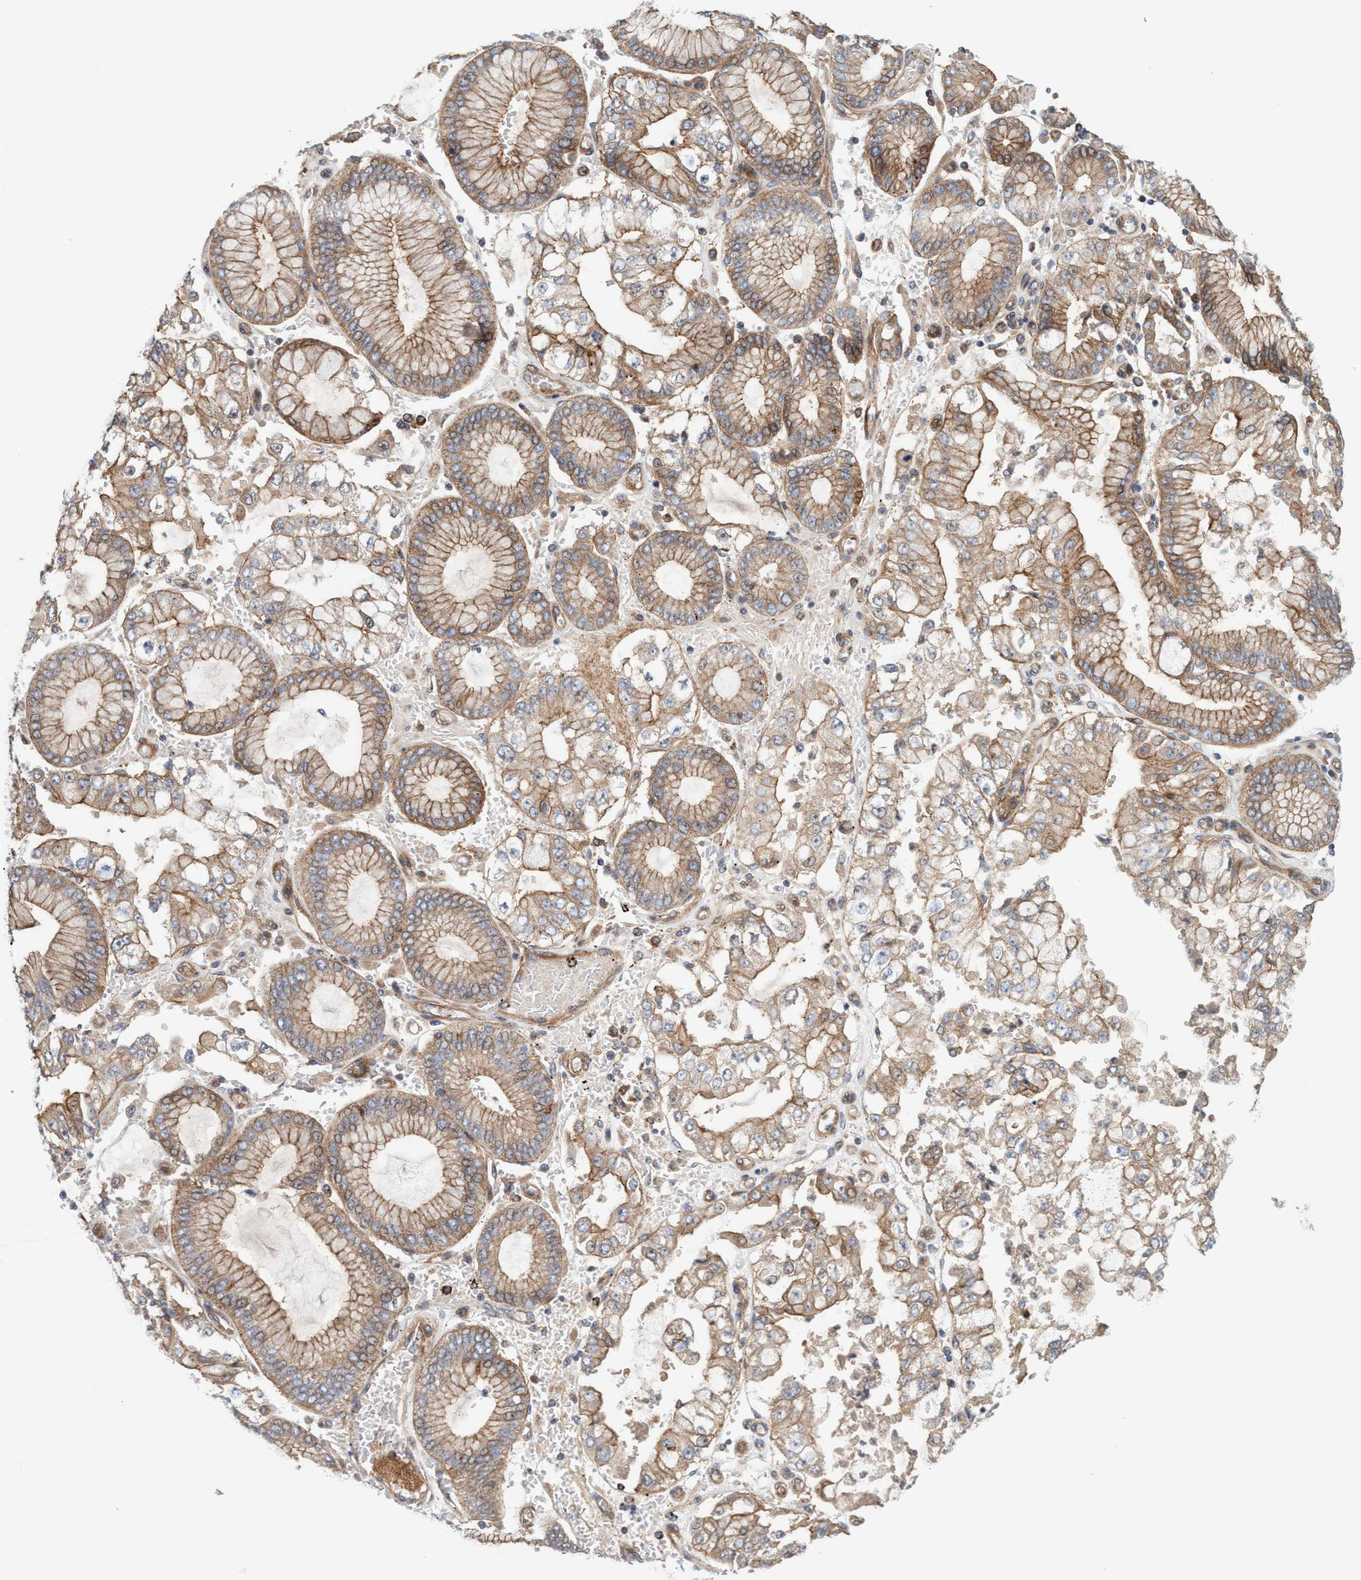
{"staining": {"intensity": "moderate", "quantity": ">75%", "location": "cytoplasmic/membranous"}, "tissue": "stomach cancer", "cell_type": "Tumor cells", "image_type": "cancer", "snomed": [{"axis": "morphology", "description": "Adenocarcinoma, NOS"}, {"axis": "topography", "description": "Stomach"}], "caption": "Immunohistochemical staining of human stomach adenocarcinoma exhibits medium levels of moderate cytoplasmic/membranous expression in about >75% of tumor cells.", "gene": "SPECC1", "patient": {"sex": "male", "age": 76}}